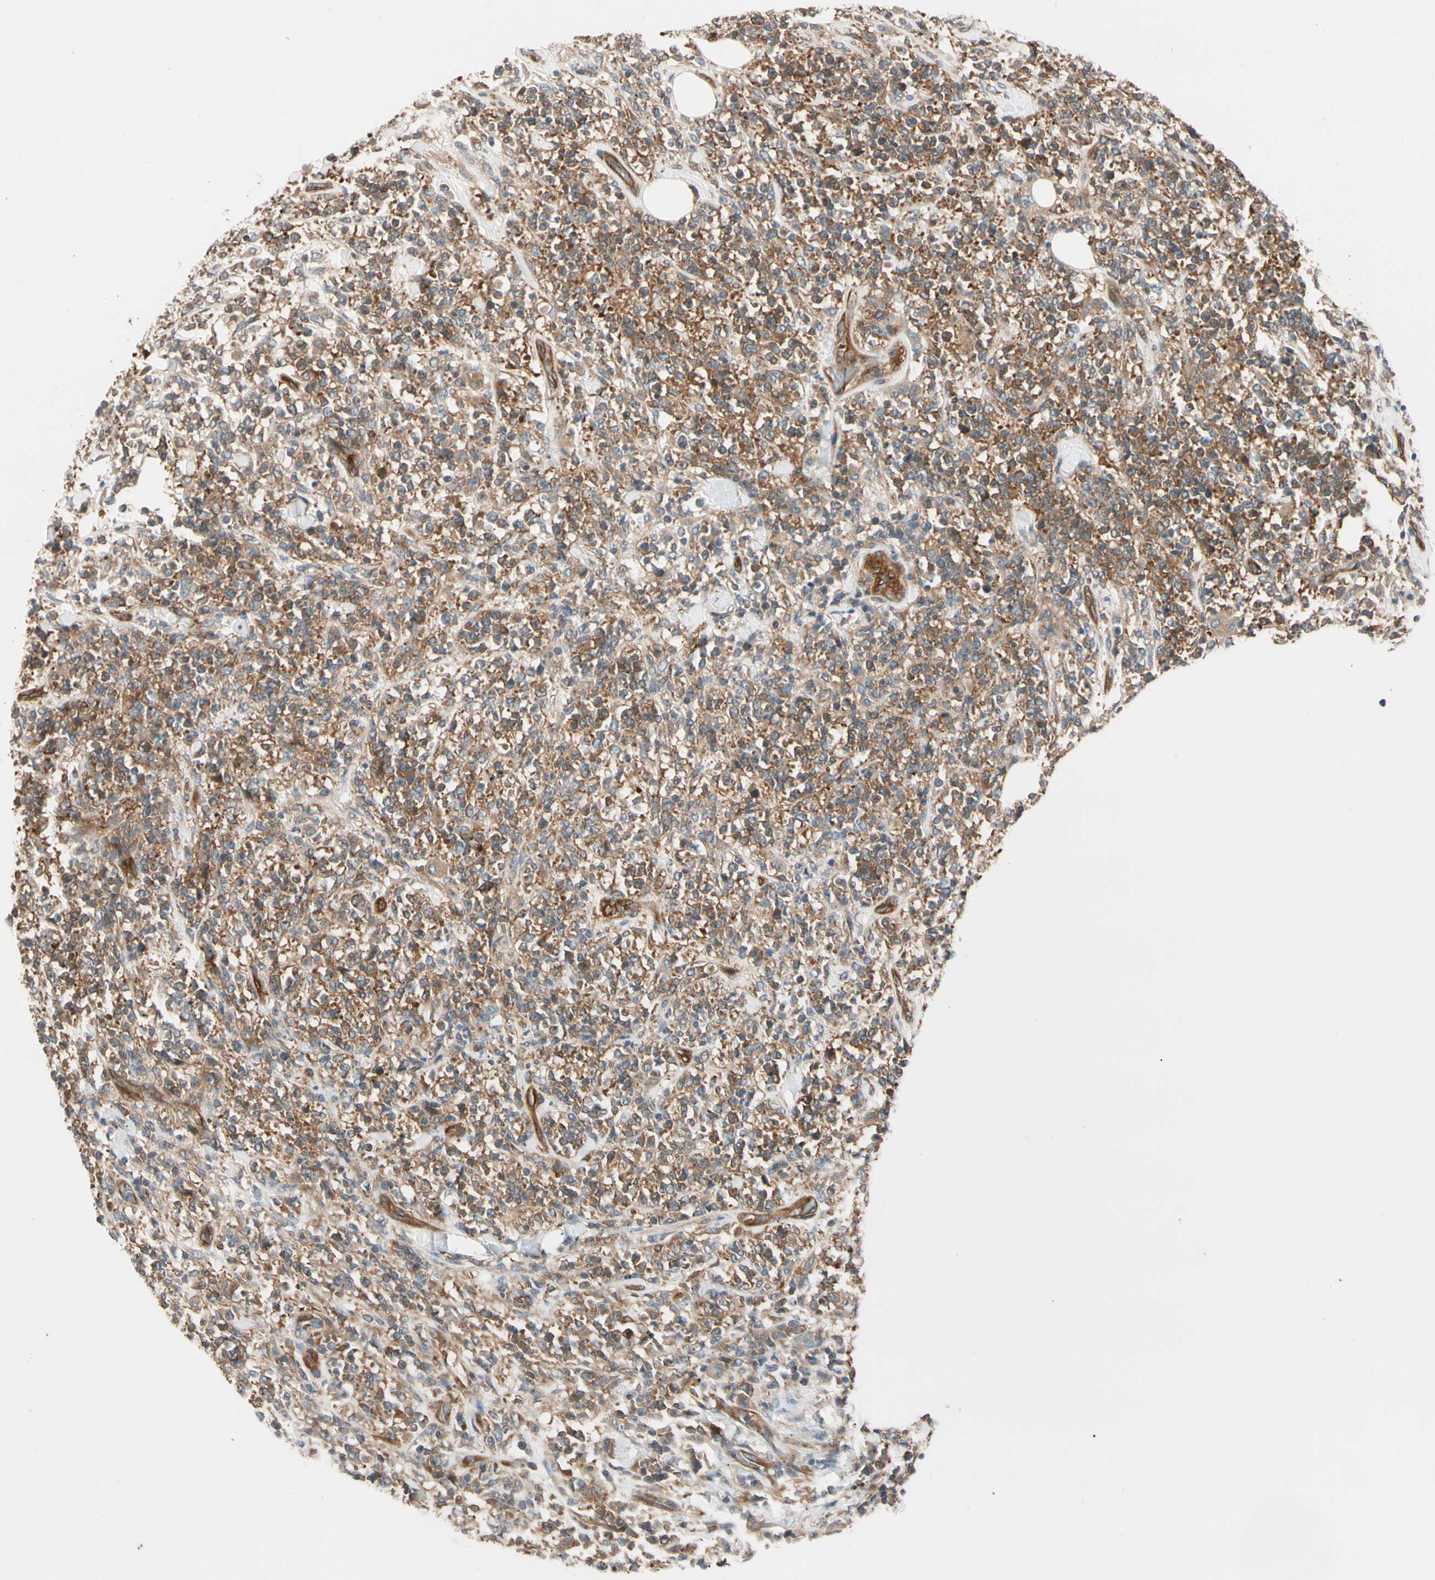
{"staining": {"intensity": "moderate", "quantity": ">75%", "location": "cytoplasmic/membranous"}, "tissue": "lymphoma", "cell_type": "Tumor cells", "image_type": "cancer", "snomed": [{"axis": "morphology", "description": "Malignant lymphoma, non-Hodgkin's type, High grade"}, {"axis": "topography", "description": "Soft tissue"}], "caption": "Tumor cells display moderate cytoplasmic/membranous expression in about >75% of cells in high-grade malignant lymphoma, non-Hodgkin's type. (Stains: DAB in brown, nuclei in blue, Microscopy: brightfield microscopy at high magnification).", "gene": "ROCK2", "patient": {"sex": "male", "age": 18}}